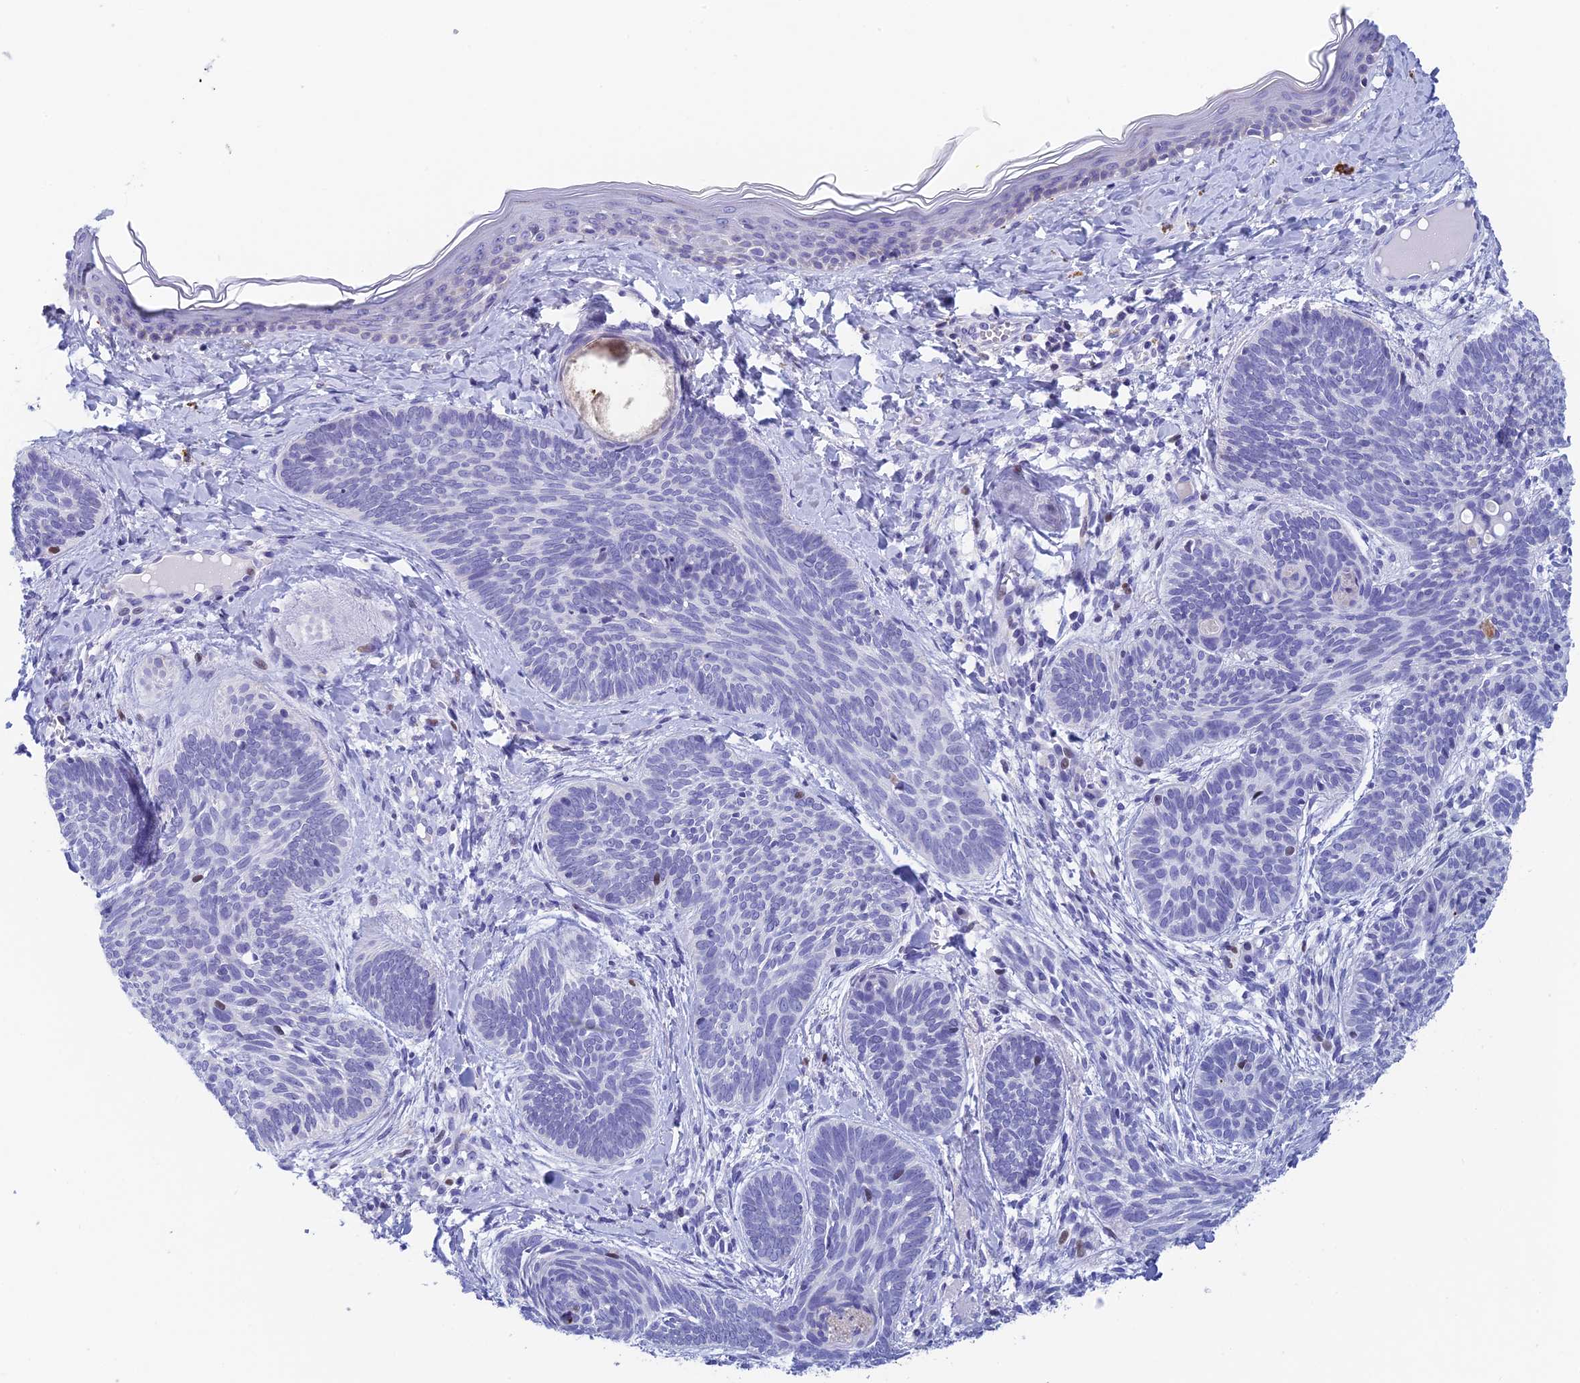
{"staining": {"intensity": "negative", "quantity": "none", "location": "none"}, "tissue": "skin cancer", "cell_type": "Tumor cells", "image_type": "cancer", "snomed": [{"axis": "morphology", "description": "Basal cell carcinoma"}, {"axis": "topography", "description": "Skin"}], "caption": "Immunohistochemistry micrograph of neoplastic tissue: human skin basal cell carcinoma stained with DAB (3,3'-diaminobenzidine) reveals no significant protein positivity in tumor cells. (DAB immunohistochemistry with hematoxylin counter stain).", "gene": "REXO5", "patient": {"sex": "female", "age": 81}}